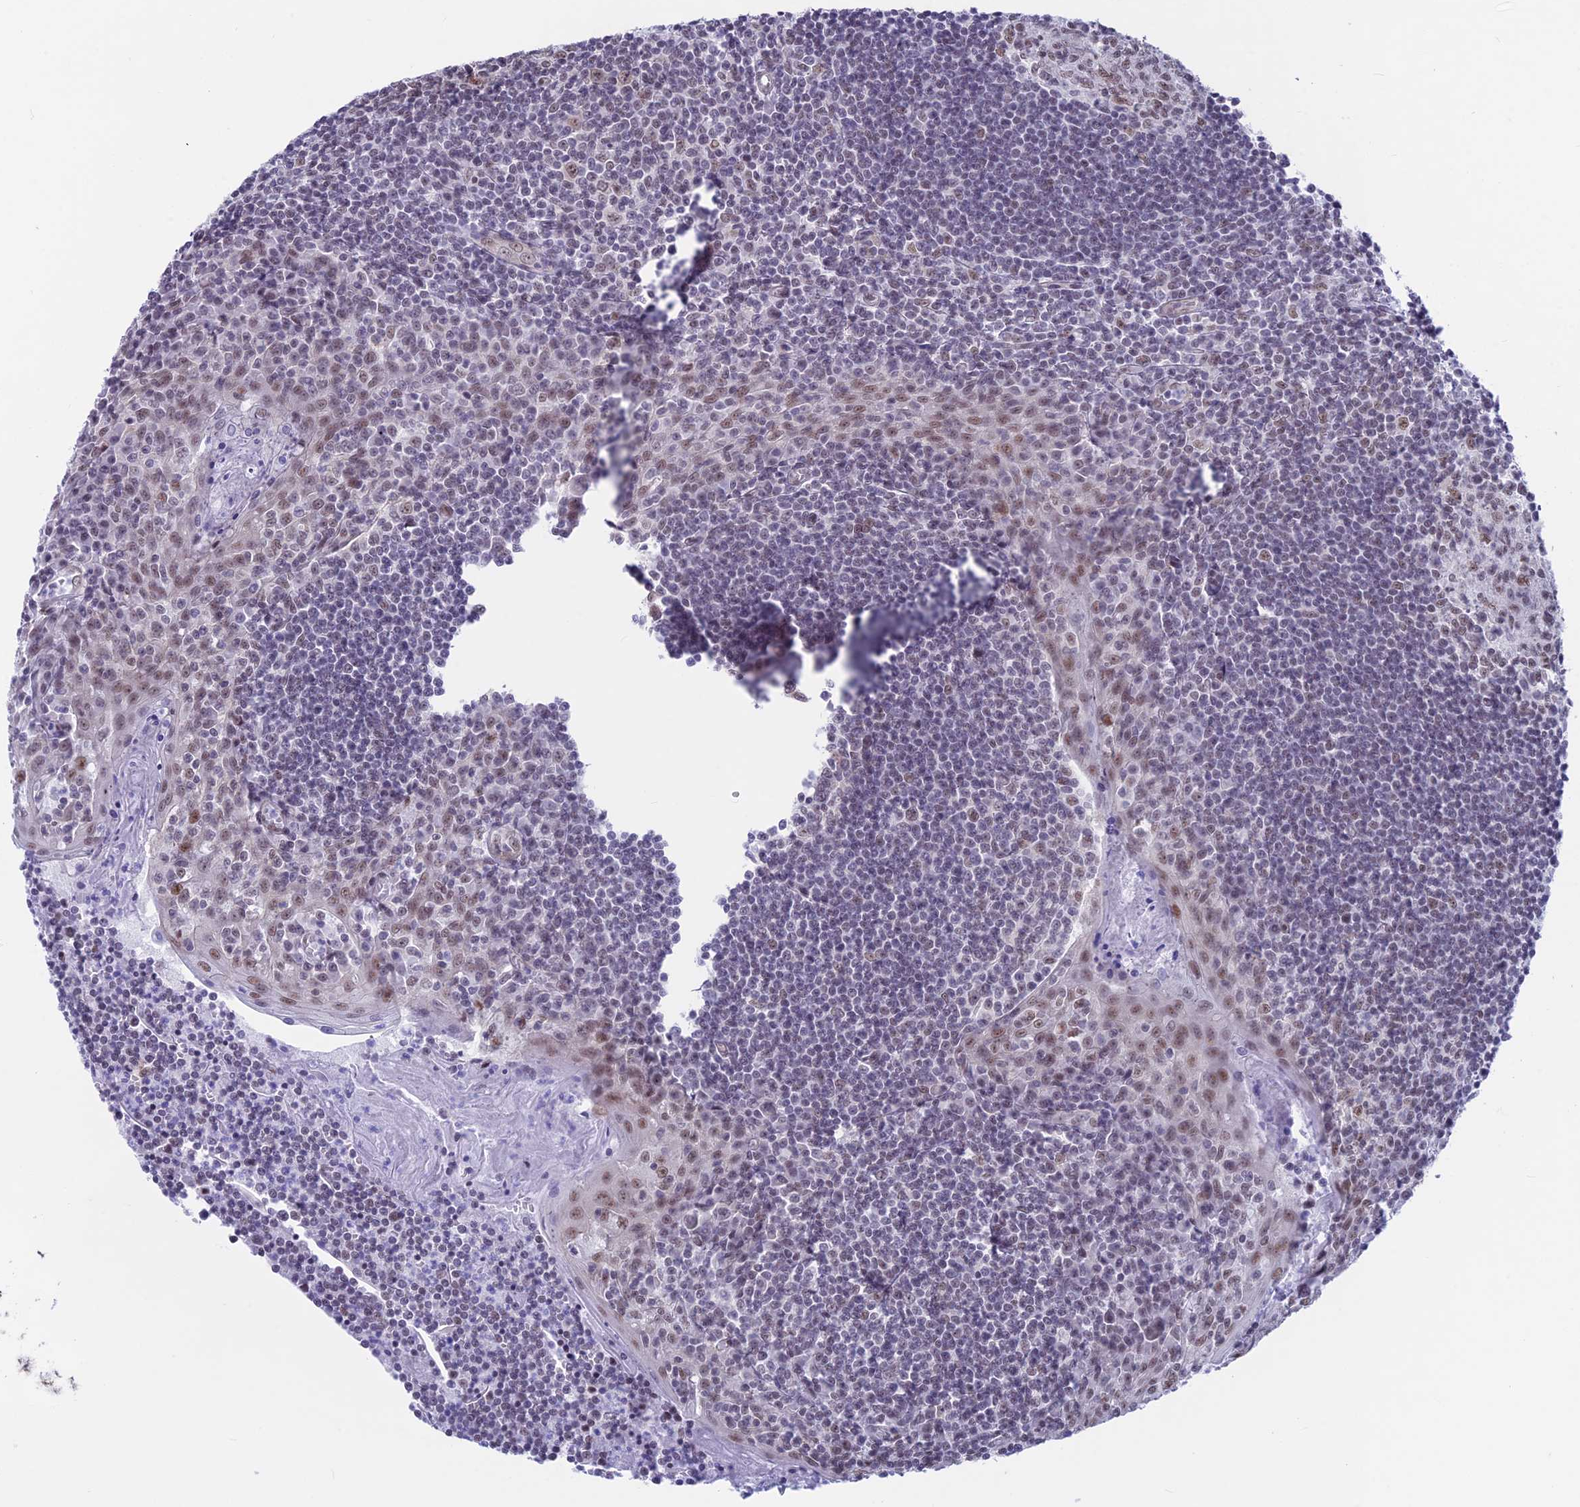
{"staining": {"intensity": "moderate", "quantity": ">75%", "location": "nuclear"}, "tissue": "tonsil", "cell_type": "Germinal center cells", "image_type": "normal", "snomed": [{"axis": "morphology", "description": "Normal tissue, NOS"}, {"axis": "topography", "description": "Tonsil"}], "caption": "Germinal center cells reveal moderate nuclear positivity in approximately >75% of cells in unremarkable tonsil.", "gene": "SRSF5", "patient": {"sex": "male", "age": 27}}